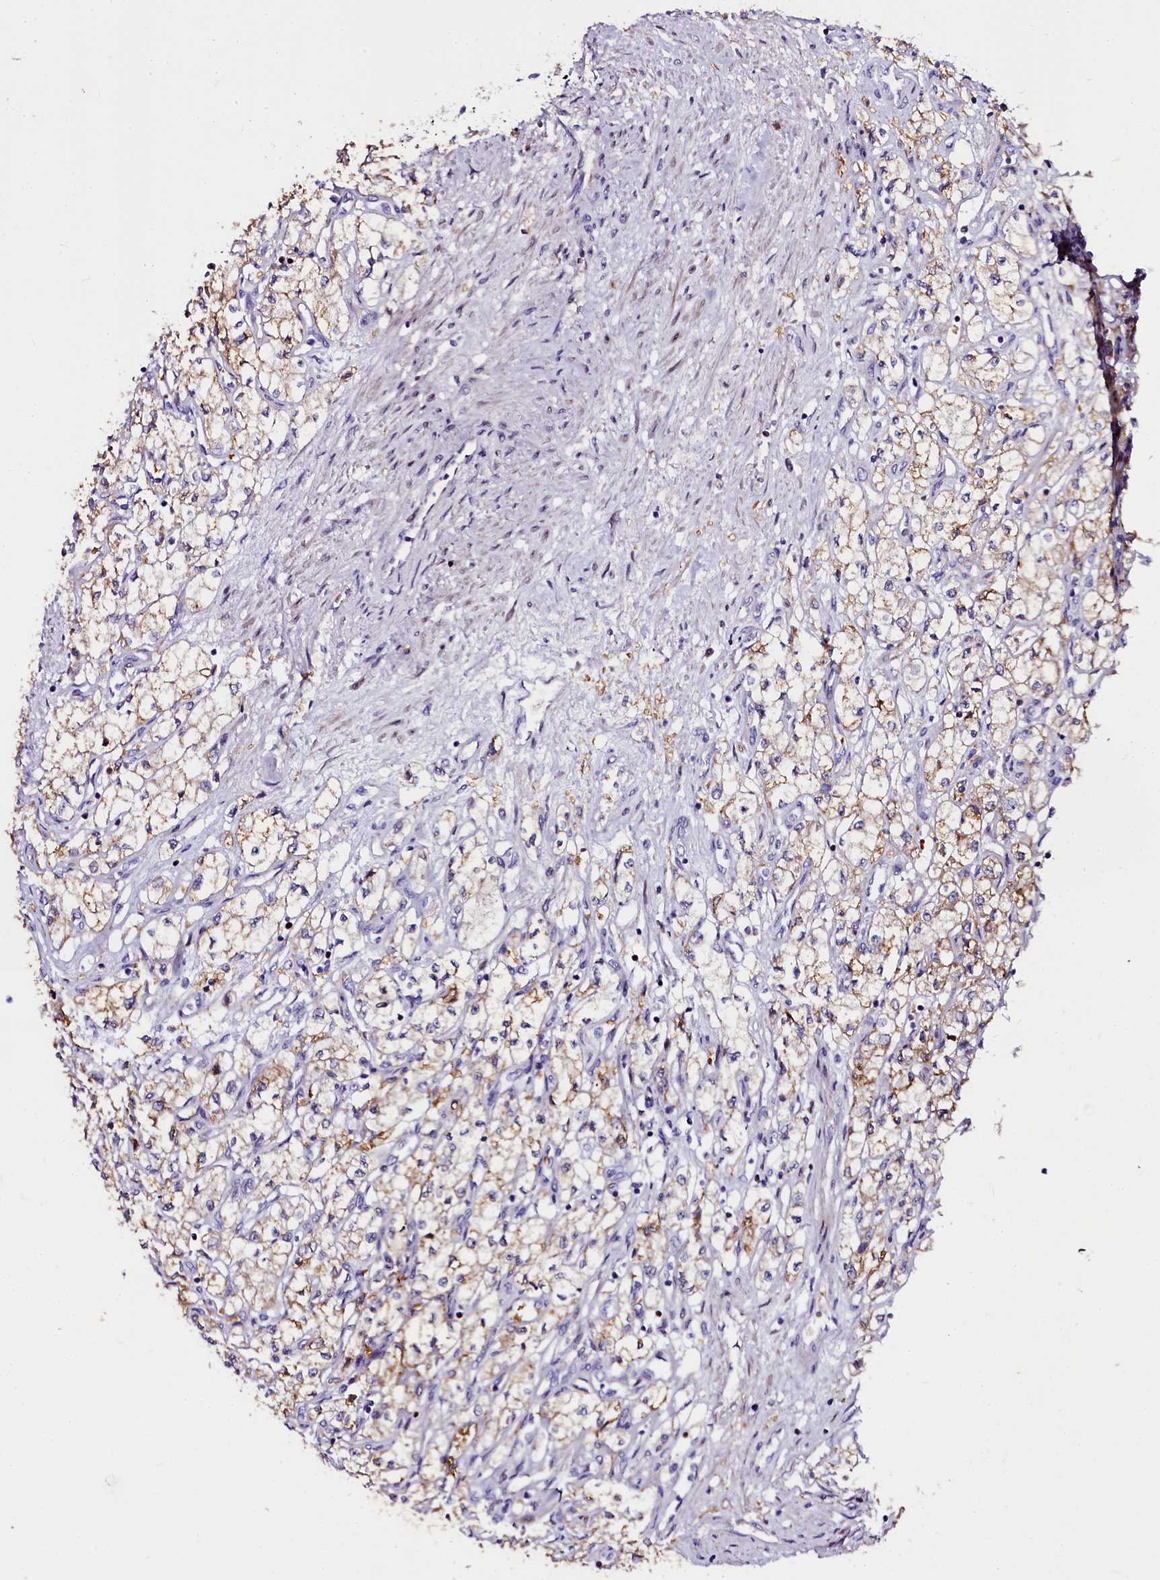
{"staining": {"intensity": "weak", "quantity": ">75%", "location": "cytoplasmic/membranous"}, "tissue": "renal cancer", "cell_type": "Tumor cells", "image_type": "cancer", "snomed": [{"axis": "morphology", "description": "Adenocarcinoma, NOS"}, {"axis": "topography", "description": "Kidney"}], "caption": "Immunohistochemistry of adenocarcinoma (renal) shows low levels of weak cytoplasmic/membranous staining in about >75% of tumor cells. The staining is performed using DAB brown chromogen to label protein expression. The nuclei are counter-stained blue using hematoxylin.", "gene": "CTDSPL2", "patient": {"sex": "male", "age": 59}}